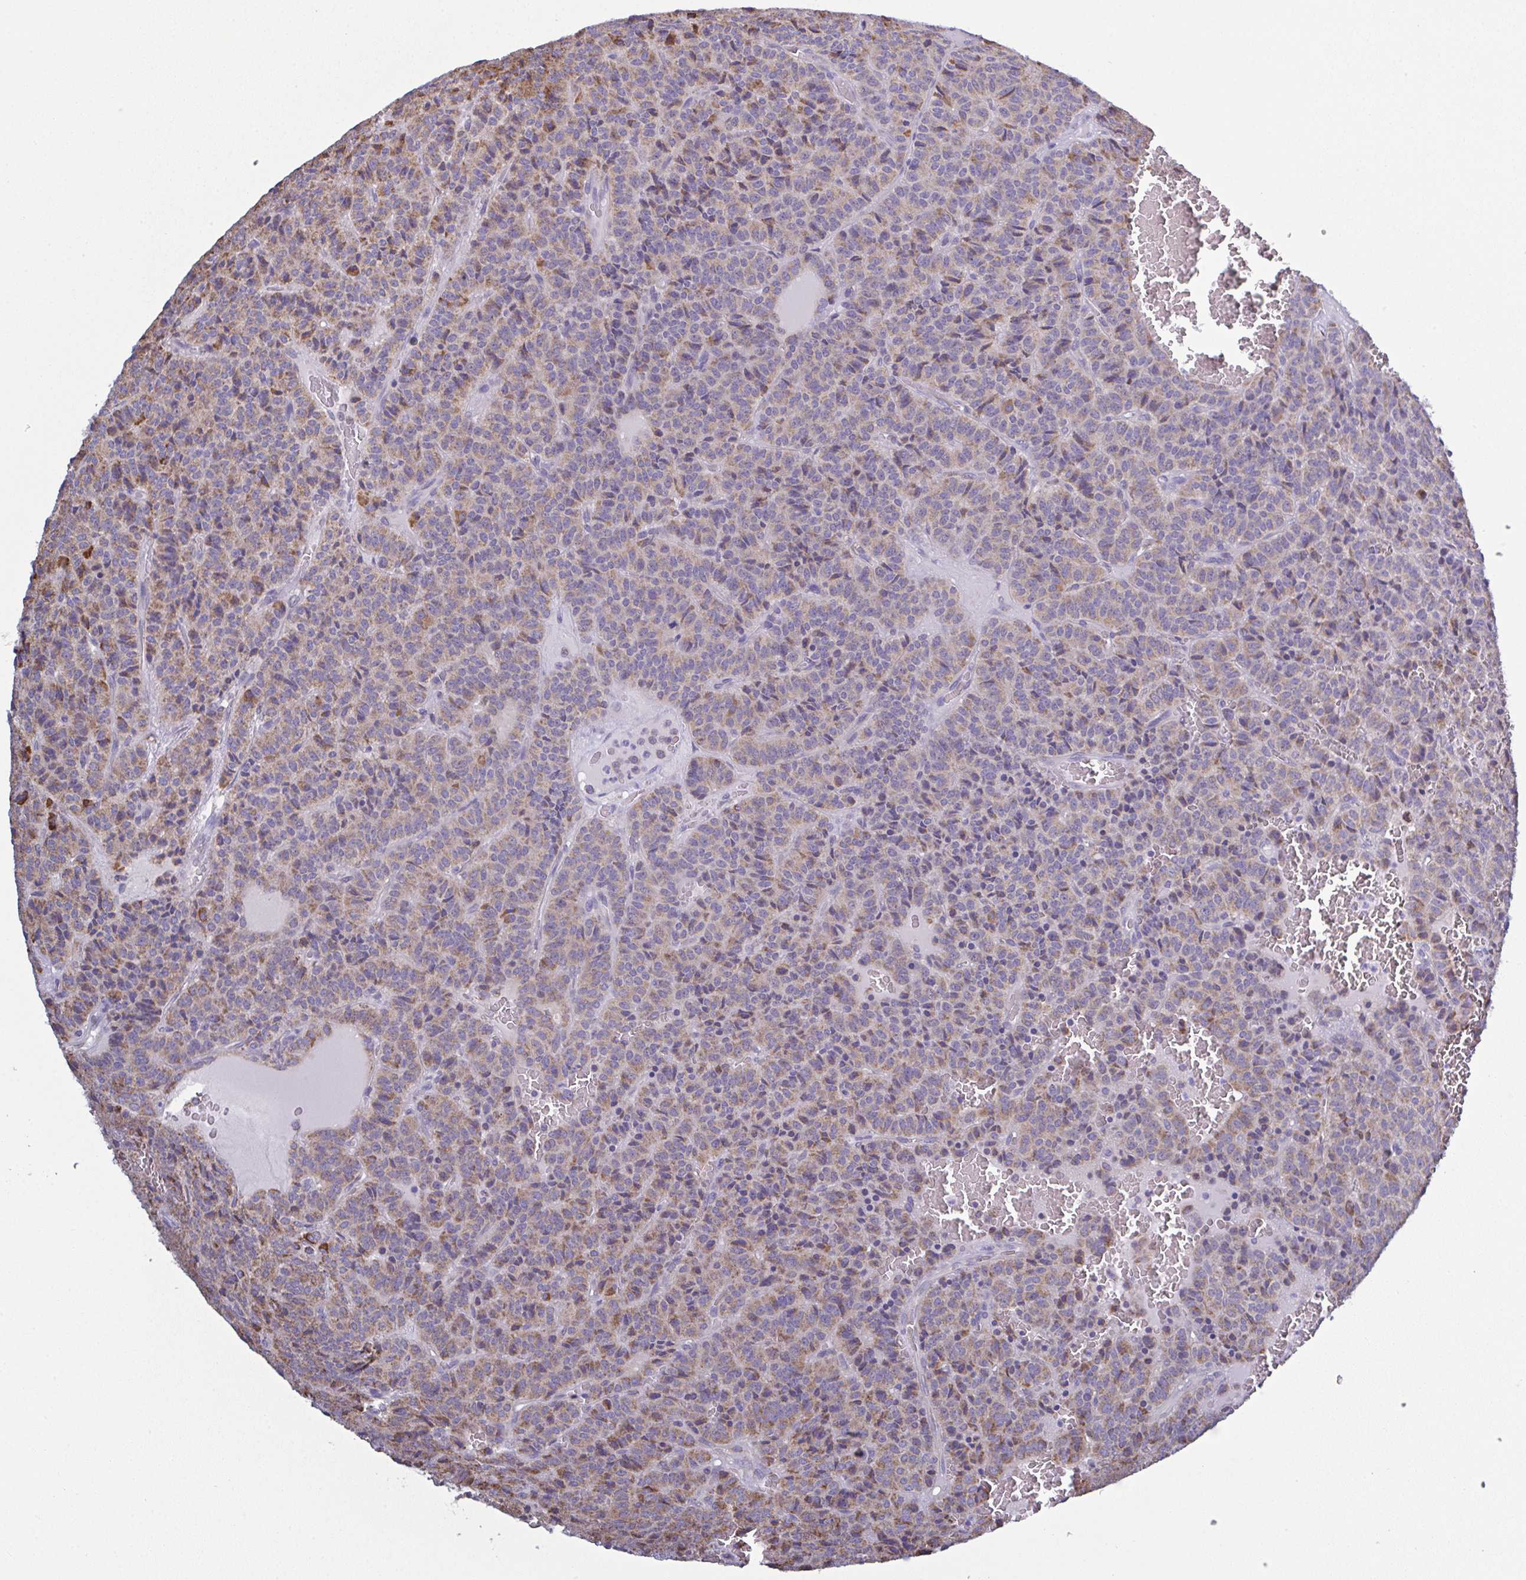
{"staining": {"intensity": "weak", "quantity": ">75%", "location": "cytoplasmic/membranous"}, "tissue": "carcinoid", "cell_type": "Tumor cells", "image_type": "cancer", "snomed": [{"axis": "morphology", "description": "Carcinoid, malignant, NOS"}, {"axis": "topography", "description": "Lung"}], "caption": "Carcinoid tissue demonstrates weak cytoplasmic/membranous expression in about >75% of tumor cells, visualized by immunohistochemistry. The staining is performed using DAB brown chromogen to label protein expression. The nuclei are counter-stained blue using hematoxylin.", "gene": "CSDE1", "patient": {"sex": "male", "age": 70}}